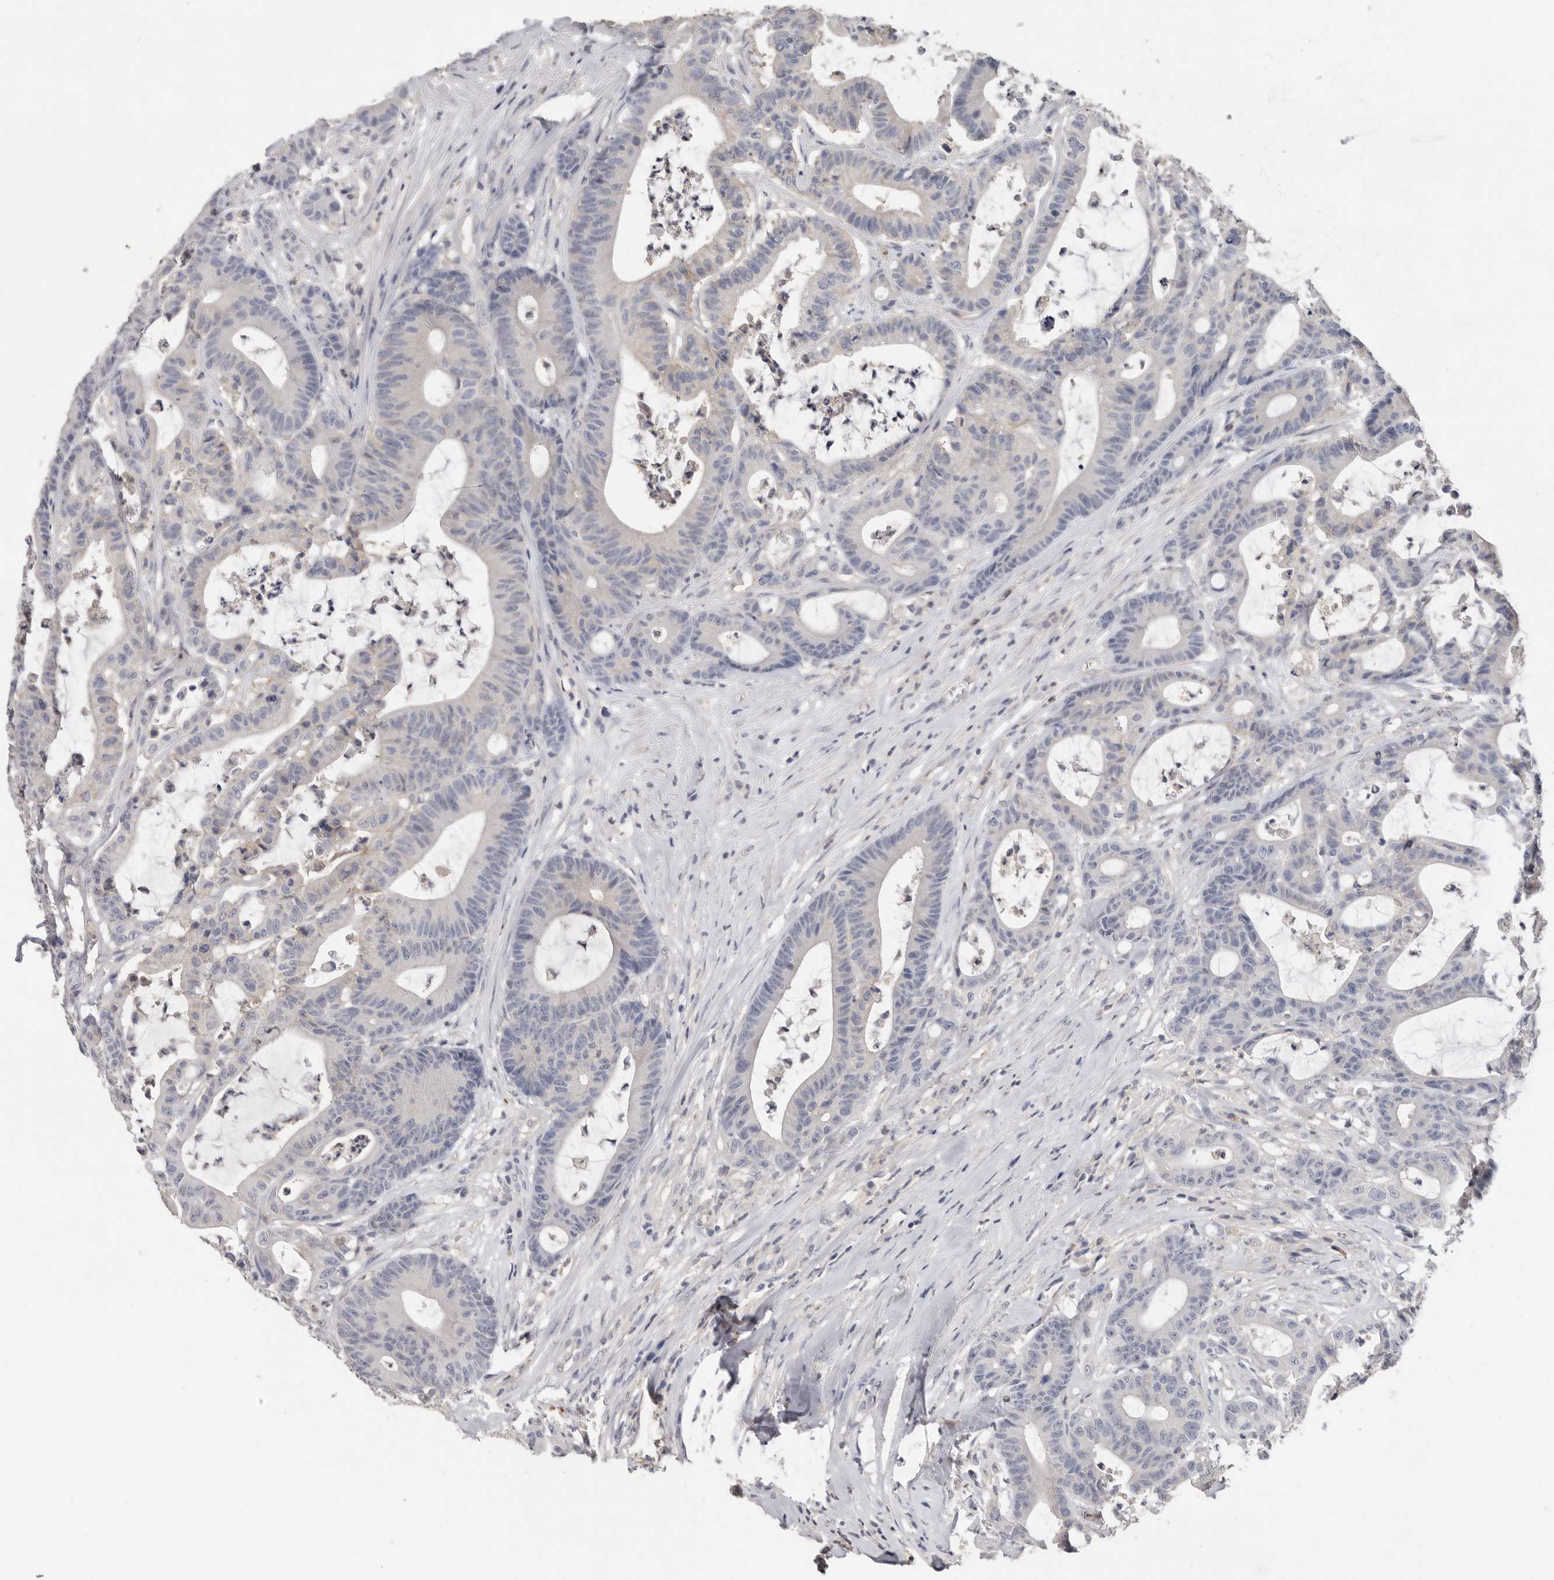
{"staining": {"intensity": "negative", "quantity": "none", "location": "none"}, "tissue": "colorectal cancer", "cell_type": "Tumor cells", "image_type": "cancer", "snomed": [{"axis": "morphology", "description": "Adenocarcinoma, NOS"}, {"axis": "topography", "description": "Colon"}], "caption": "Tumor cells show no significant positivity in colorectal adenocarcinoma.", "gene": "WDTC1", "patient": {"sex": "female", "age": 84}}